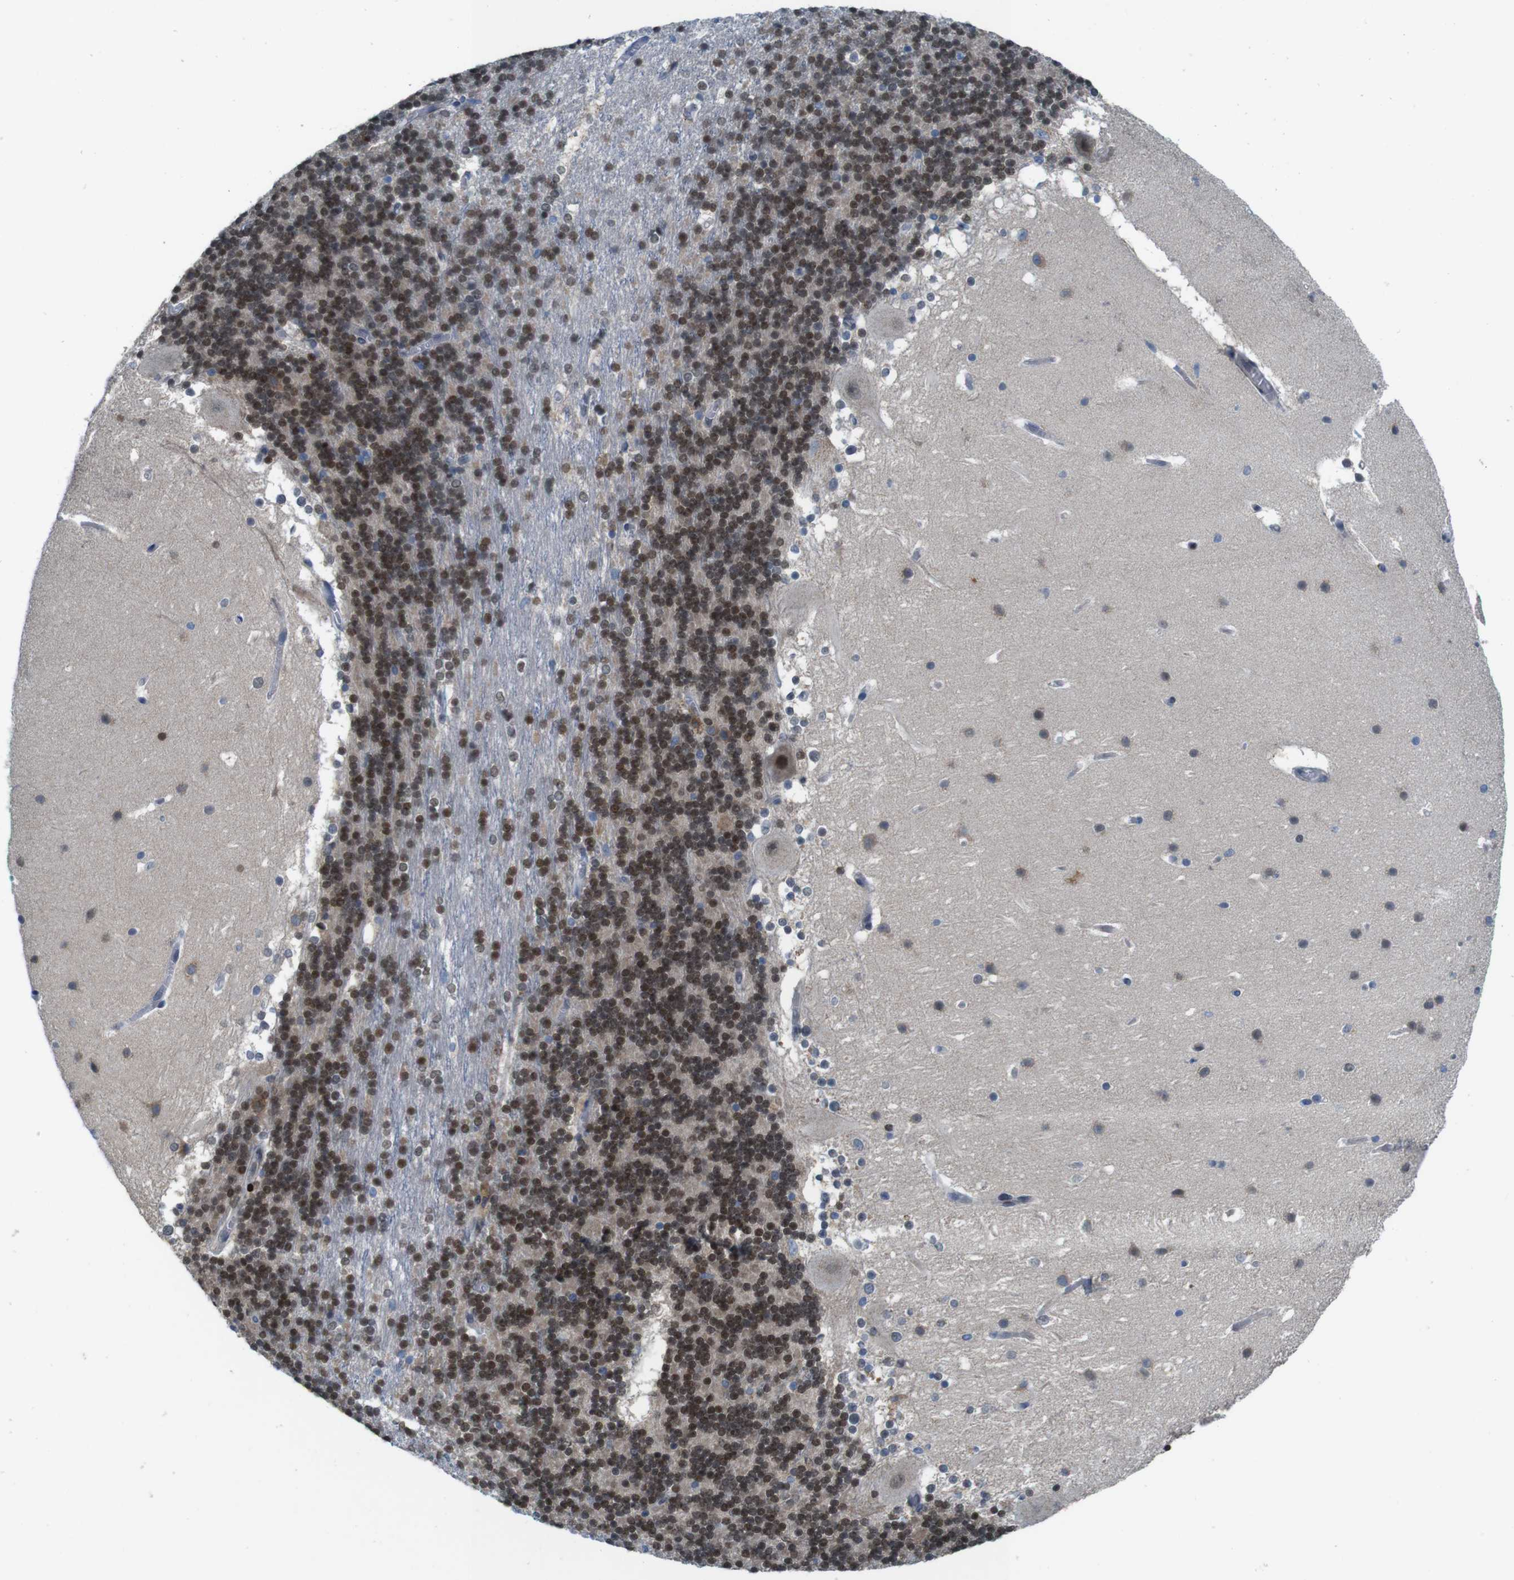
{"staining": {"intensity": "strong", "quantity": ">75%", "location": "nuclear"}, "tissue": "cerebellum", "cell_type": "Cells in granular layer", "image_type": "normal", "snomed": [{"axis": "morphology", "description": "Normal tissue, NOS"}, {"axis": "topography", "description": "Cerebellum"}], "caption": "DAB immunohistochemical staining of unremarkable cerebellum exhibits strong nuclear protein positivity in approximately >75% of cells in granular layer. (Stains: DAB (3,3'-diaminobenzidine) in brown, nuclei in blue, Microscopy: brightfield microscopy at high magnification).", "gene": "SKI", "patient": {"sex": "female", "age": 19}}